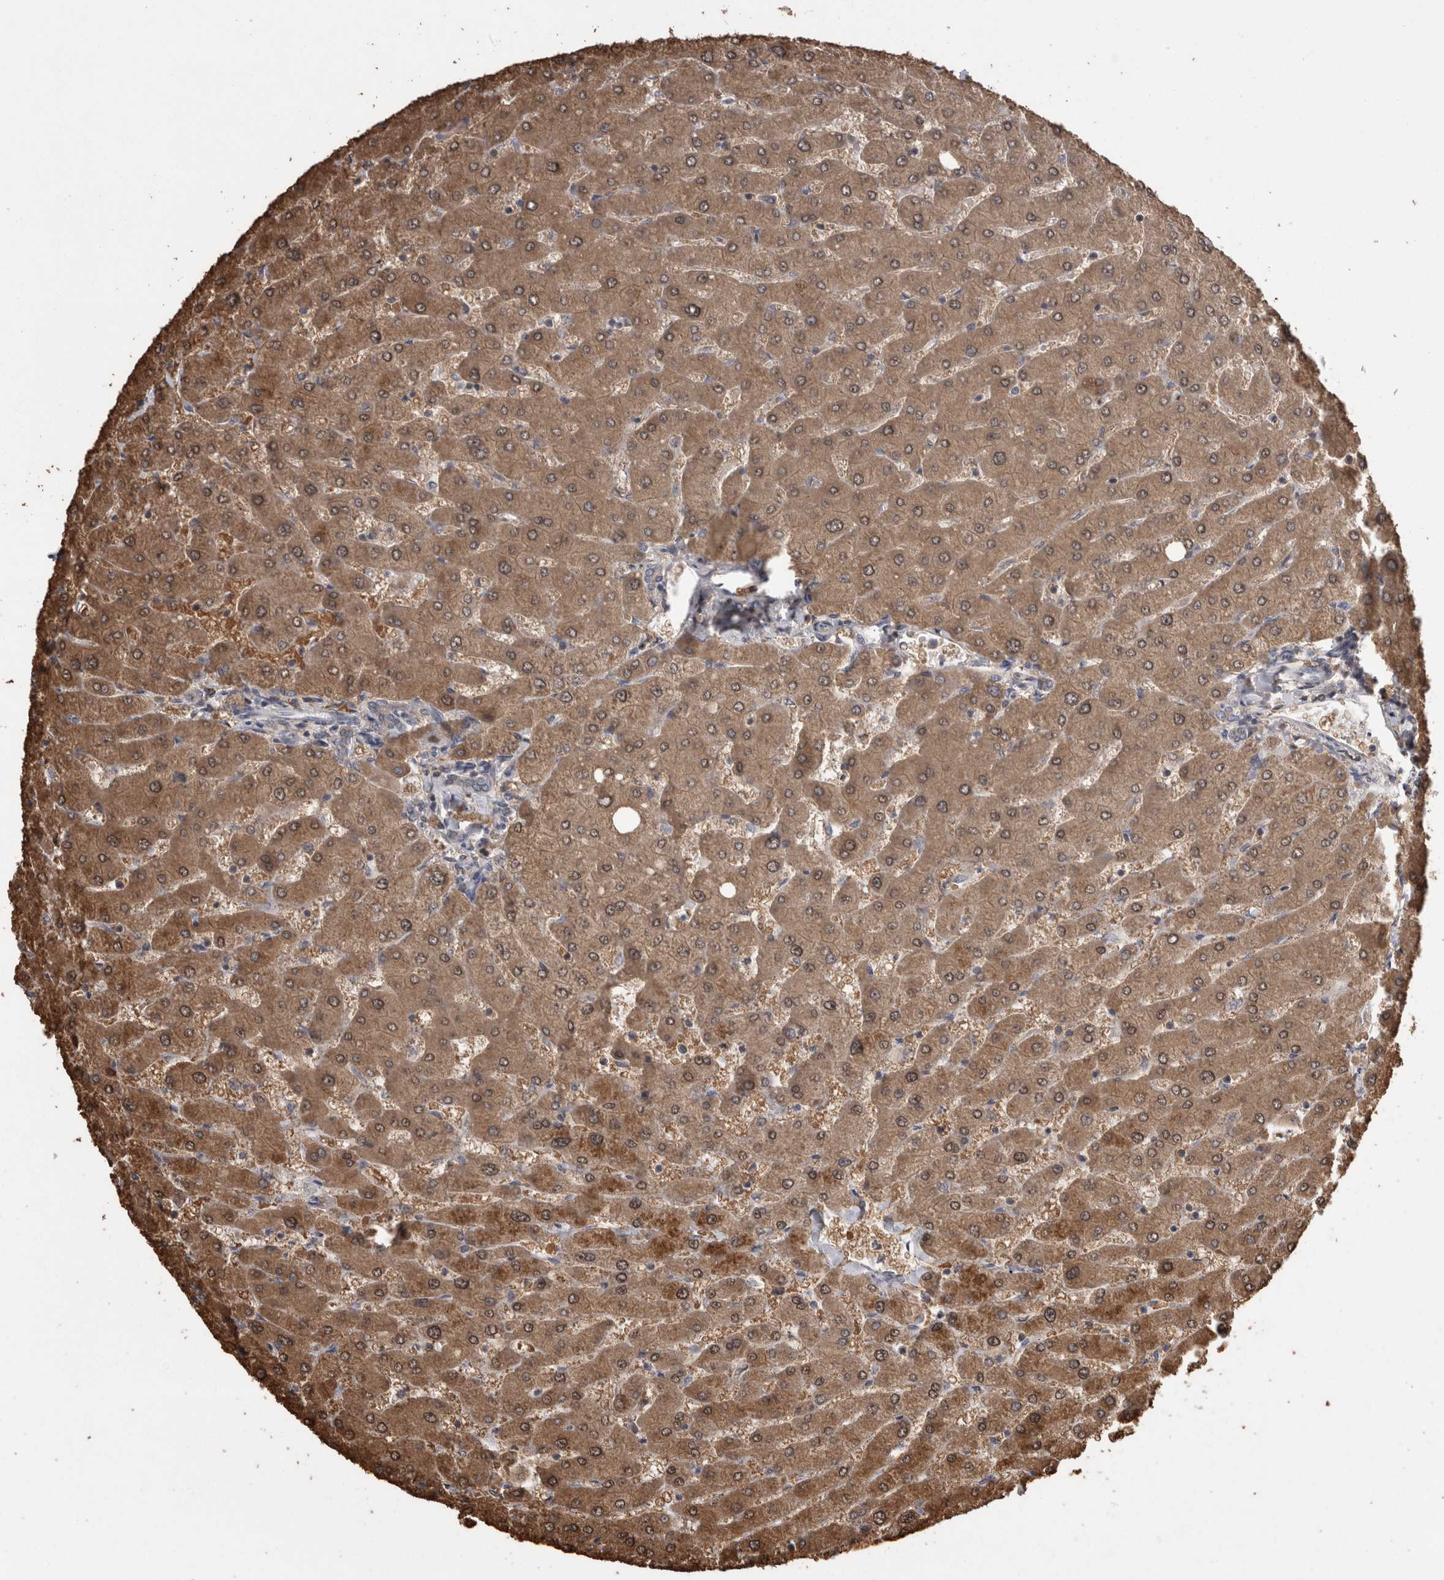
{"staining": {"intensity": "negative", "quantity": "none", "location": "none"}, "tissue": "liver", "cell_type": "Cholangiocytes", "image_type": "normal", "snomed": [{"axis": "morphology", "description": "Normal tissue, NOS"}, {"axis": "topography", "description": "Liver"}], "caption": "Human liver stained for a protein using immunohistochemistry (IHC) demonstrates no staining in cholangiocytes.", "gene": "DDX6", "patient": {"sex": "male", "age": 55}}